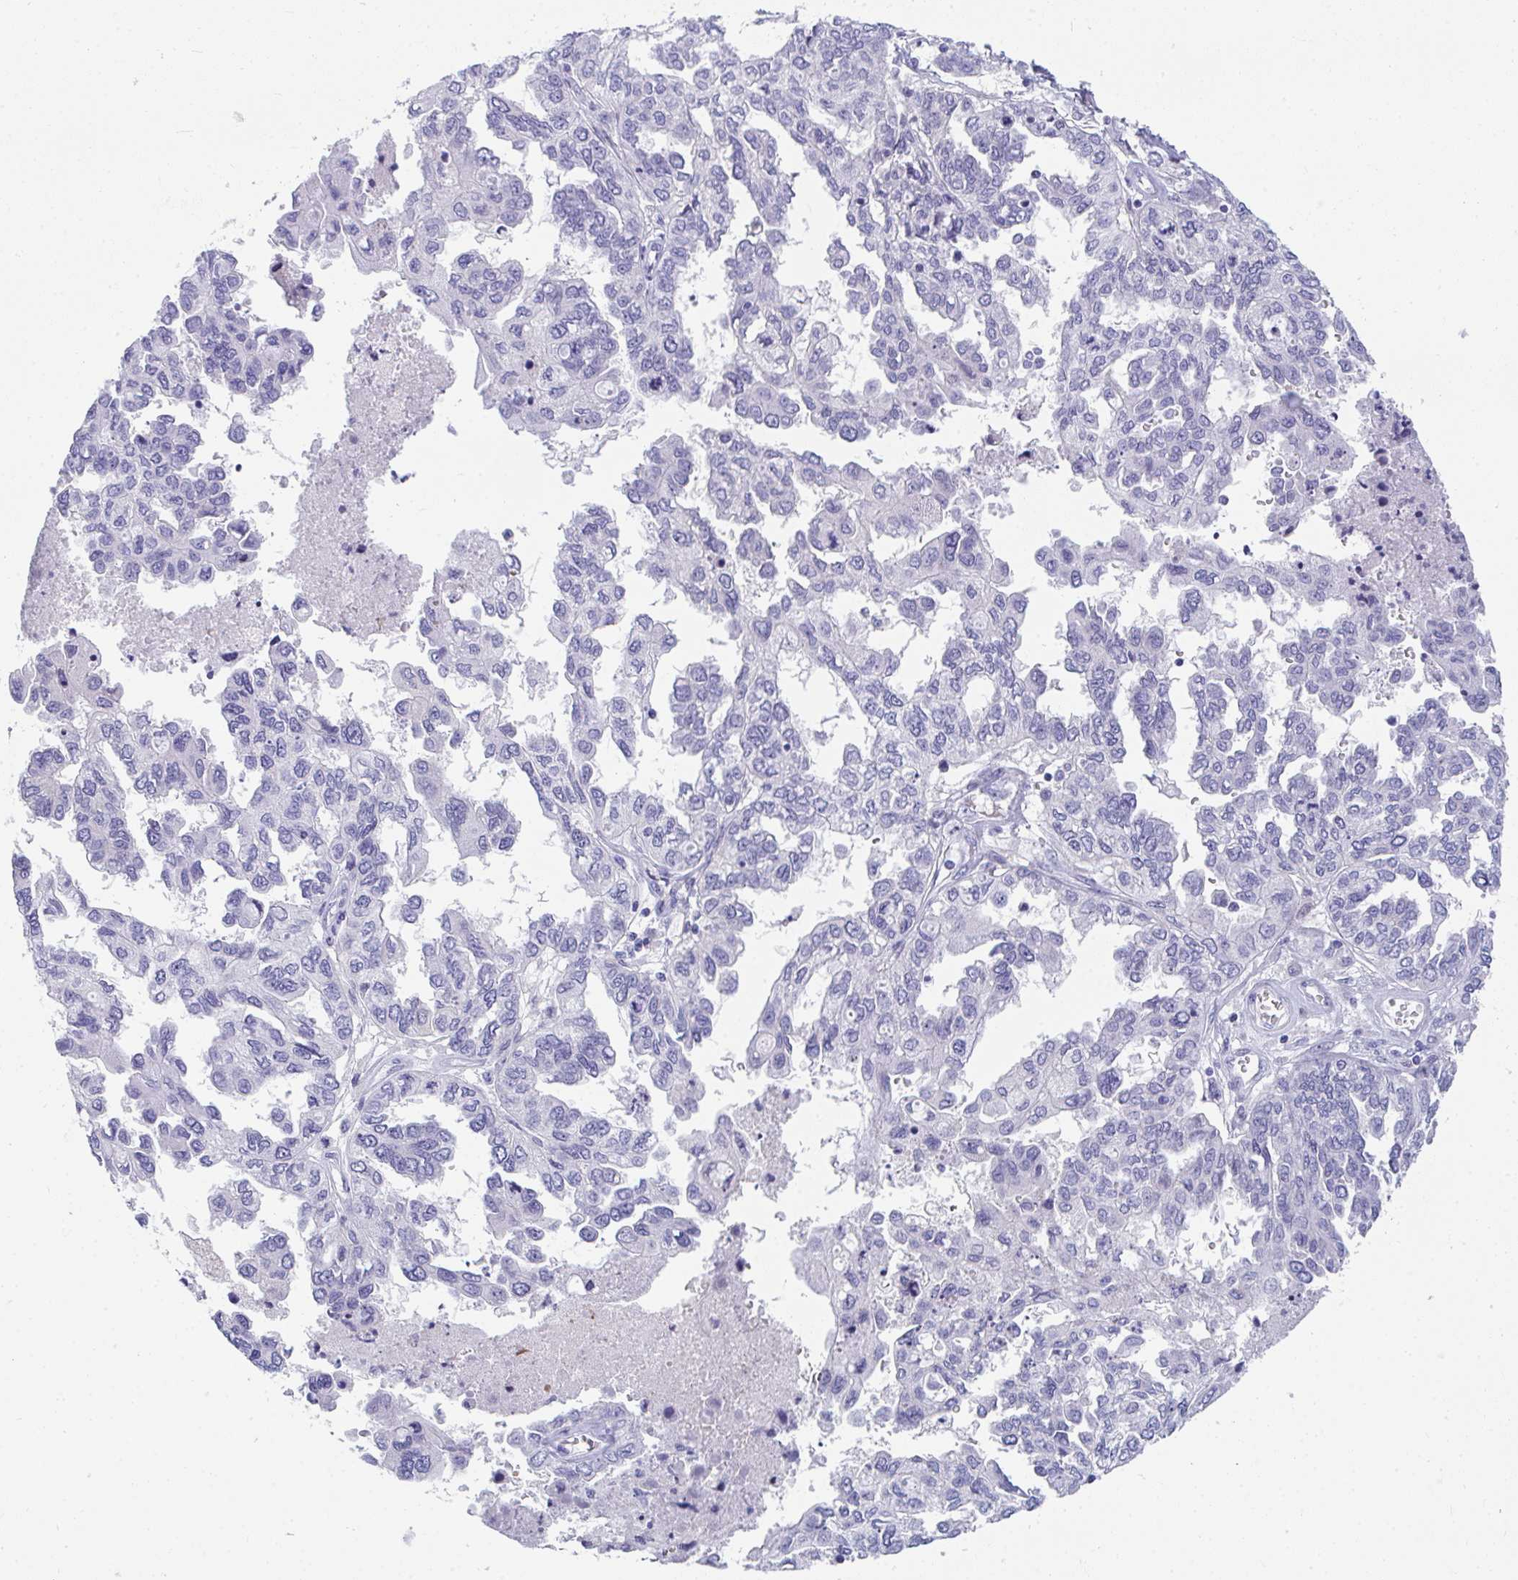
{"staining": {"intensity": "negative", "quantity": "none", "location": "none"}, "tissue": "ovarian cancer", "cell_type": "Tumor cells", "image_type": "cancer", "snomed": [{"axis": "morphology", "description": "Cystadenocarcinoma, serous, NOS"}, {"axis": "topography", "description": "Ovary"}], "caption": "DAB immunohistochemical staining of human serous cystadenocarcinoma (ovarian) reveals no significant staining in tumor cells.", "gene": "TTC30B", "patient": {"sex": "female", "age": 53}}